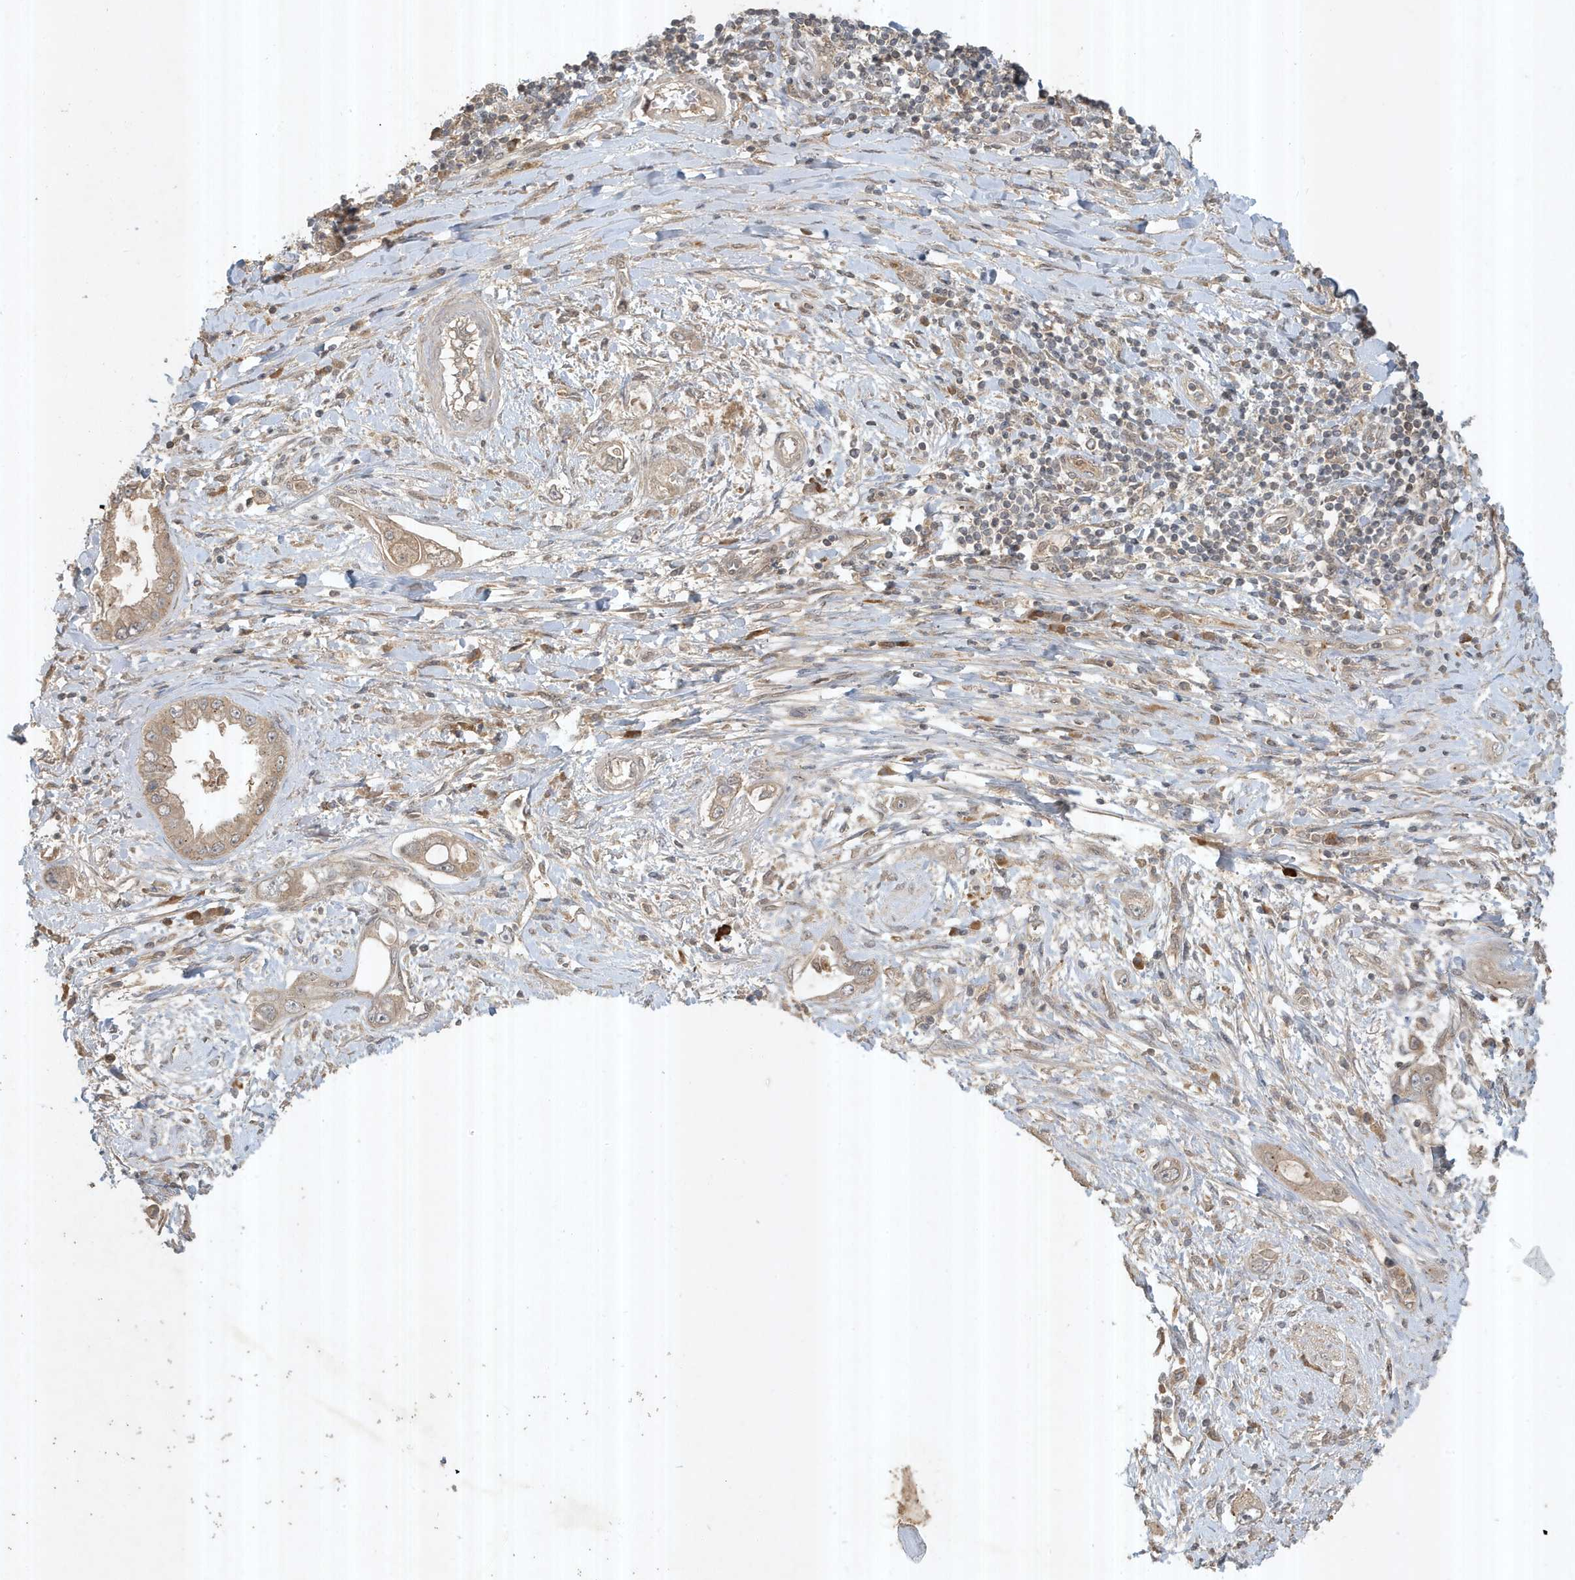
{"staining": {"intensity": "weak", "quantity": ">75%", "location": "cytoplasmic/membranous"}, "tissue": "pancreatic cancer", "cell_type": "Tumor cells", "image_type": "cancer", "snomed": [{"axis": "morphology", "description": "Inflammation, NOS"}, {"axis": "morphology", "description": "Adenocarcinoma, NOS"}, {"axis": "topography", "description": "Pancreas"}], "caption": "Protein staining shows weak cytoplasmic/membranous expression in approximately >75% of tumor cells in pancreatic cancer.", "gene": "ABCB9", "patient": {"sex": "female", "age": 56}}